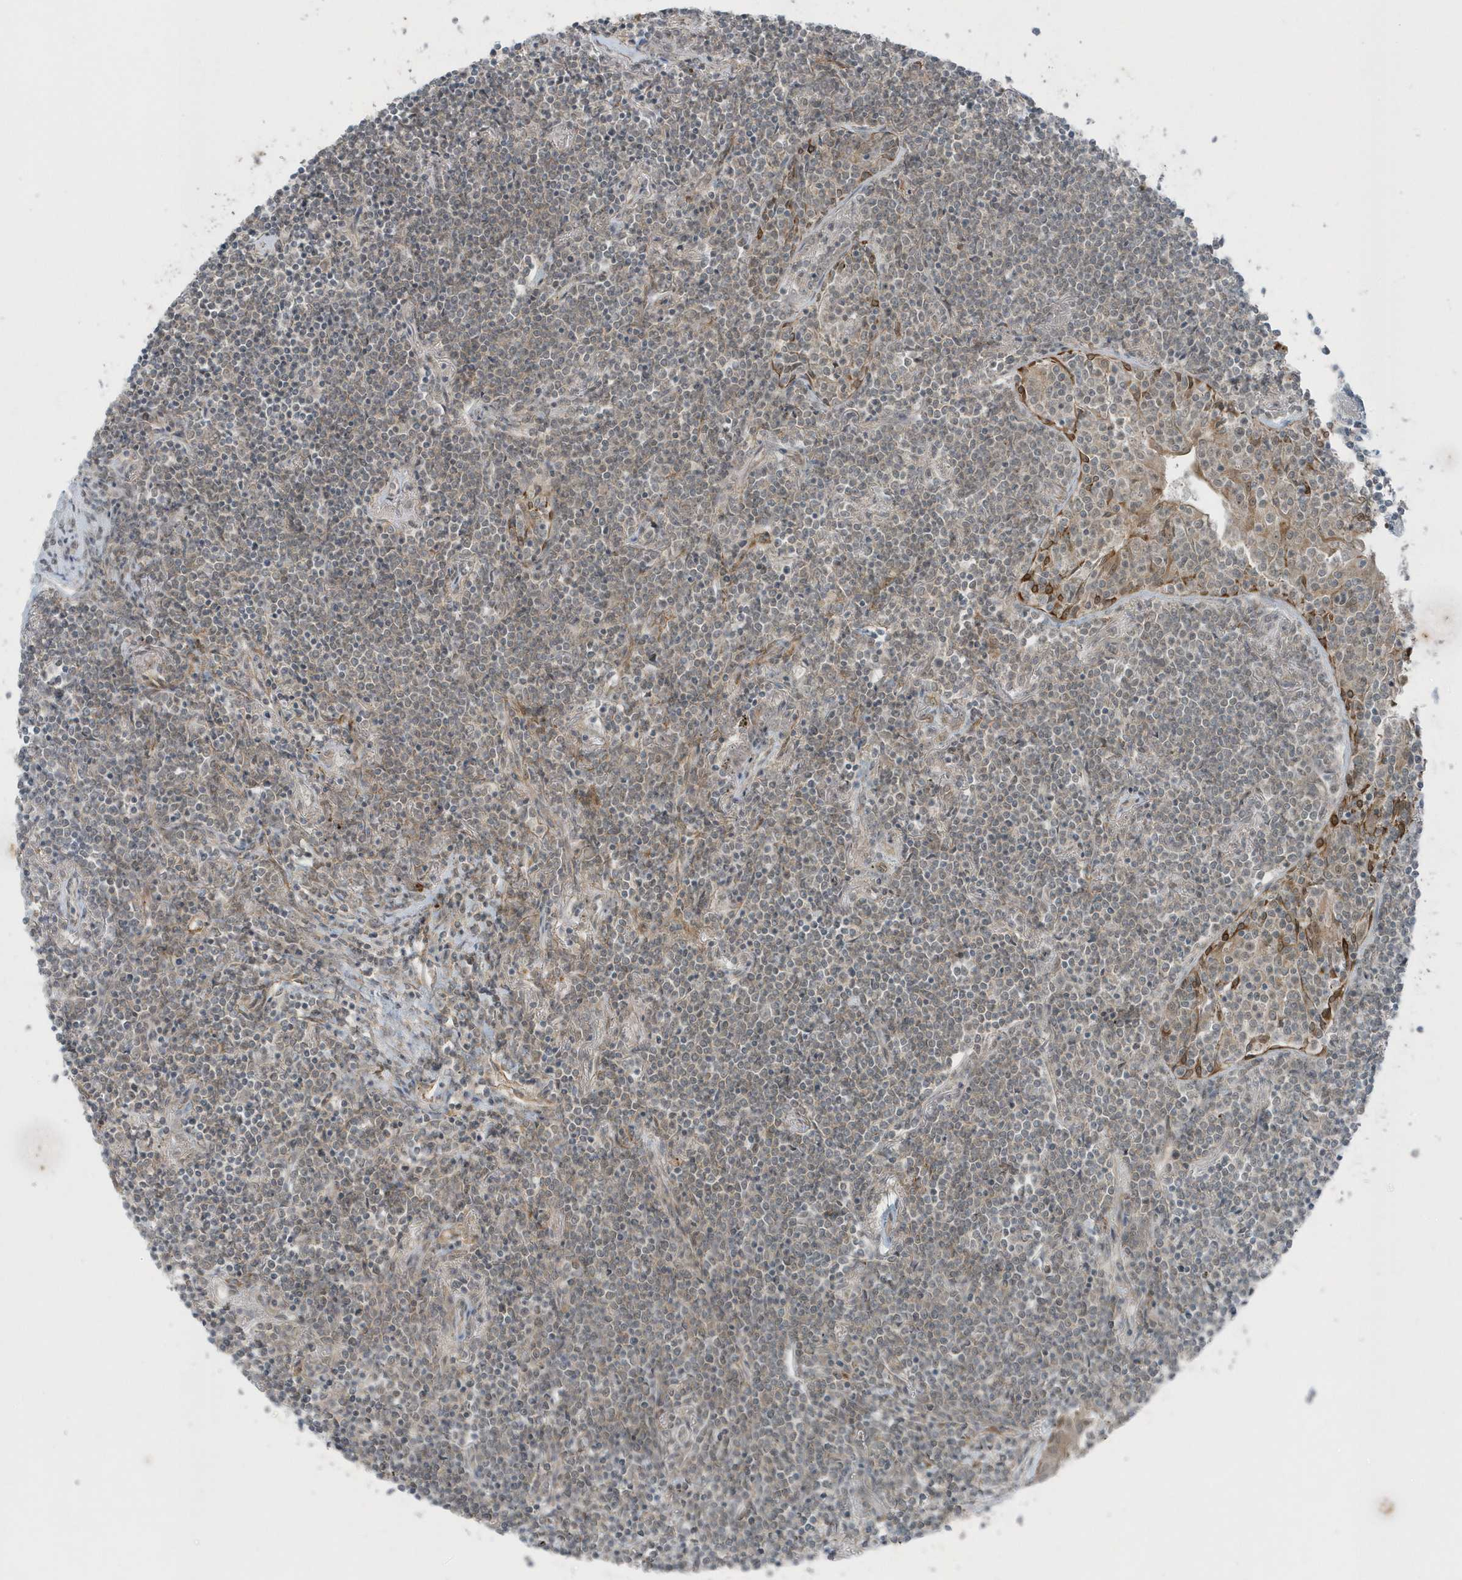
{"staining": {"intensity": "negative", "quantity": "none", "location": "none"}, "tissue": "lymphoma", "cell_type": "Tumor cells", "image_type": "cancer", "snomed": [{"axis": "morphology", "description": "Malignant lymphoma, non-Hodgkin's type, Low grade"}, {"axis": "topography", "description": "Lung"}], "caption": "Tumor cells are negative for brown protein staining in low-grade malignant lymphoma, non-Hodgkin's type. (IHC, brightfield microscopy, high magnification).", "gene": "PARD3B", "patient": {"sex": "female", "age": 71}}